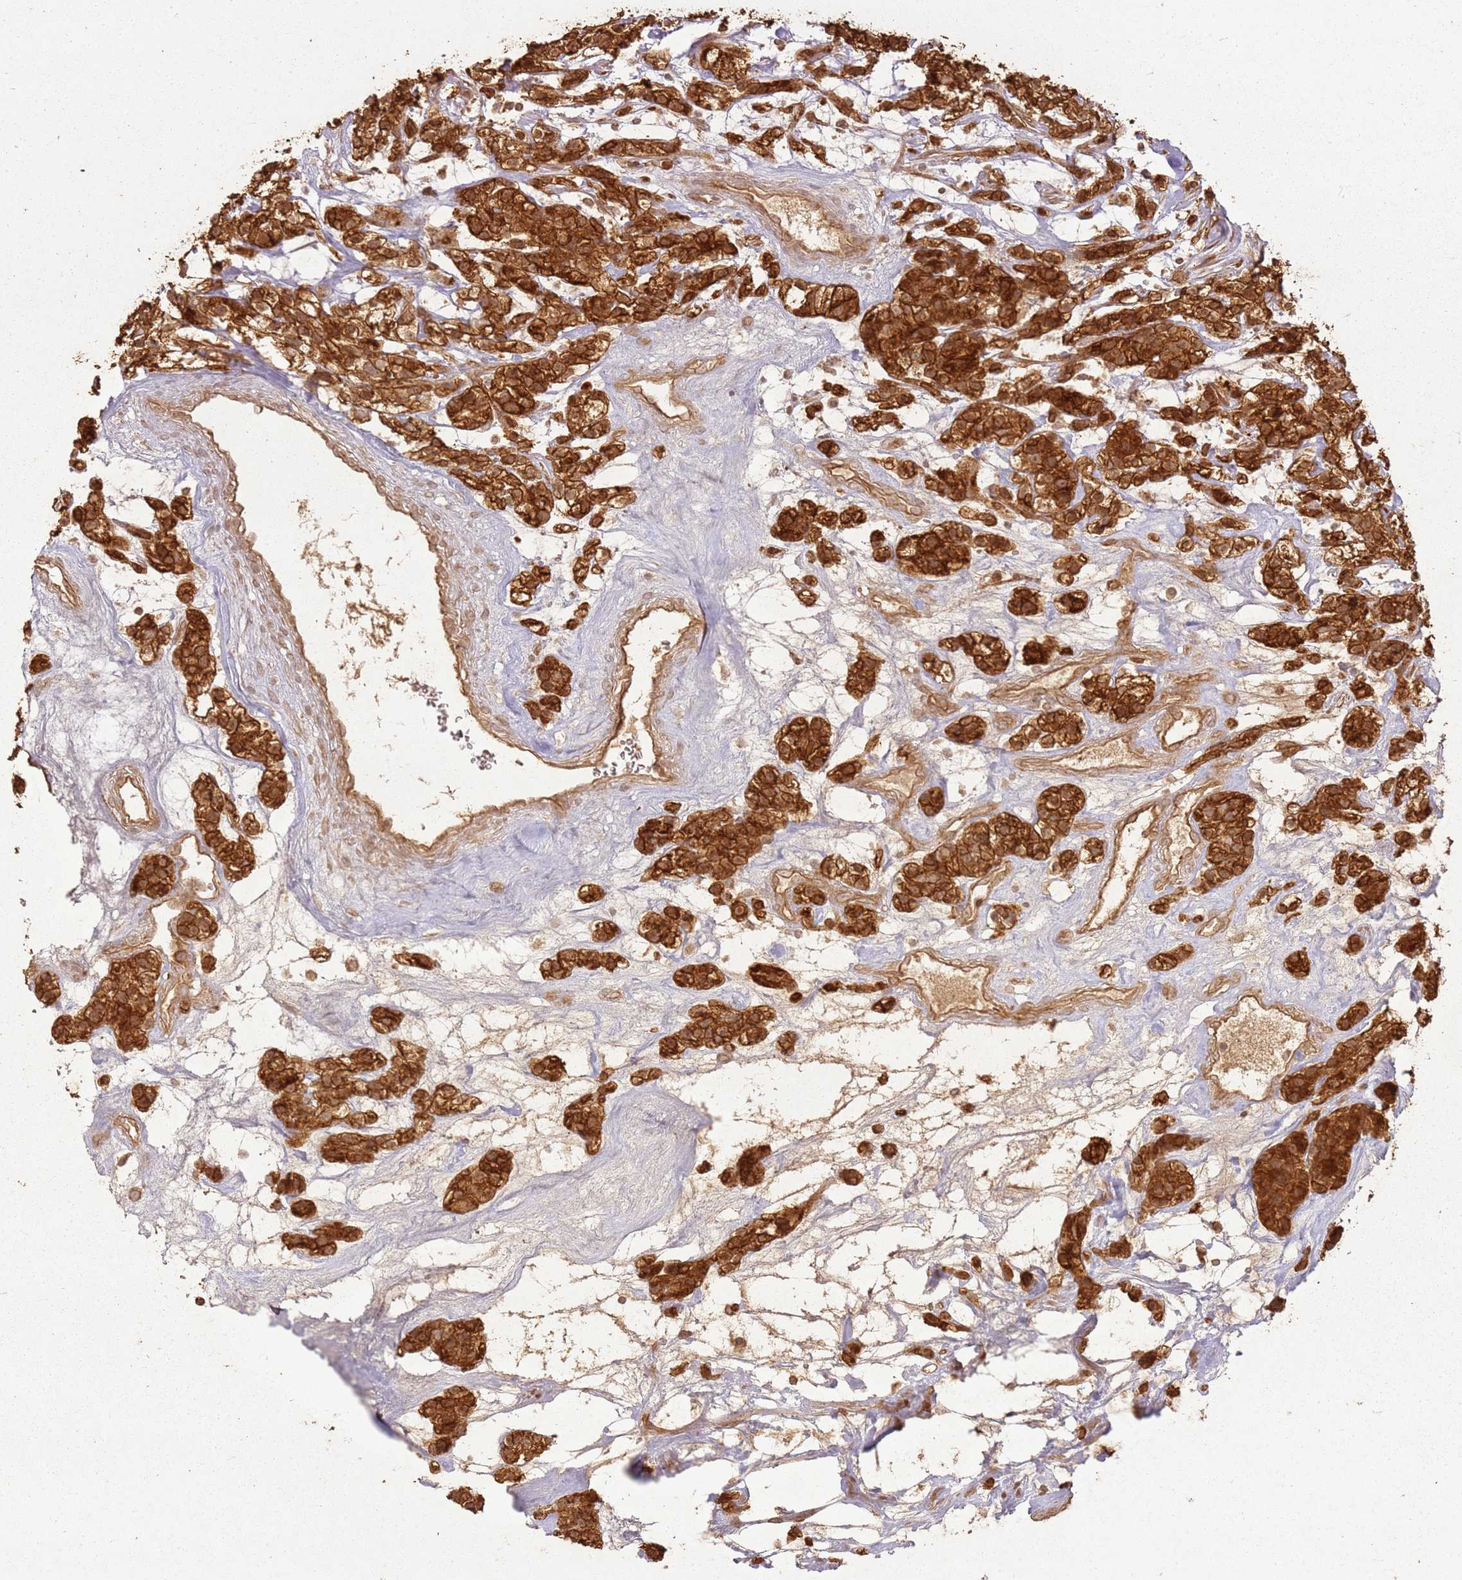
{"staining": {"intensity": "strong", "quantity": ">75%", "location": "cytoplasmic/membranous"}, "tissue": "renal cancer", "cell_type": "Tumor cells", "image_type": "cancer", "snomed": [{"axis": "morphology", "description": "Adenocarcinoma, NOS"}, {"axis": "topography", "description": "Kidney"}], "caption": "This histopathology image displays immunohistochemistry (IHC) staining of human renal cancer, with high strong cytoplasmic/membranous positivity in about >75% of tumor cells.", "gene": "ZNF776", "patient": {"sex": "female", "age": 57}}